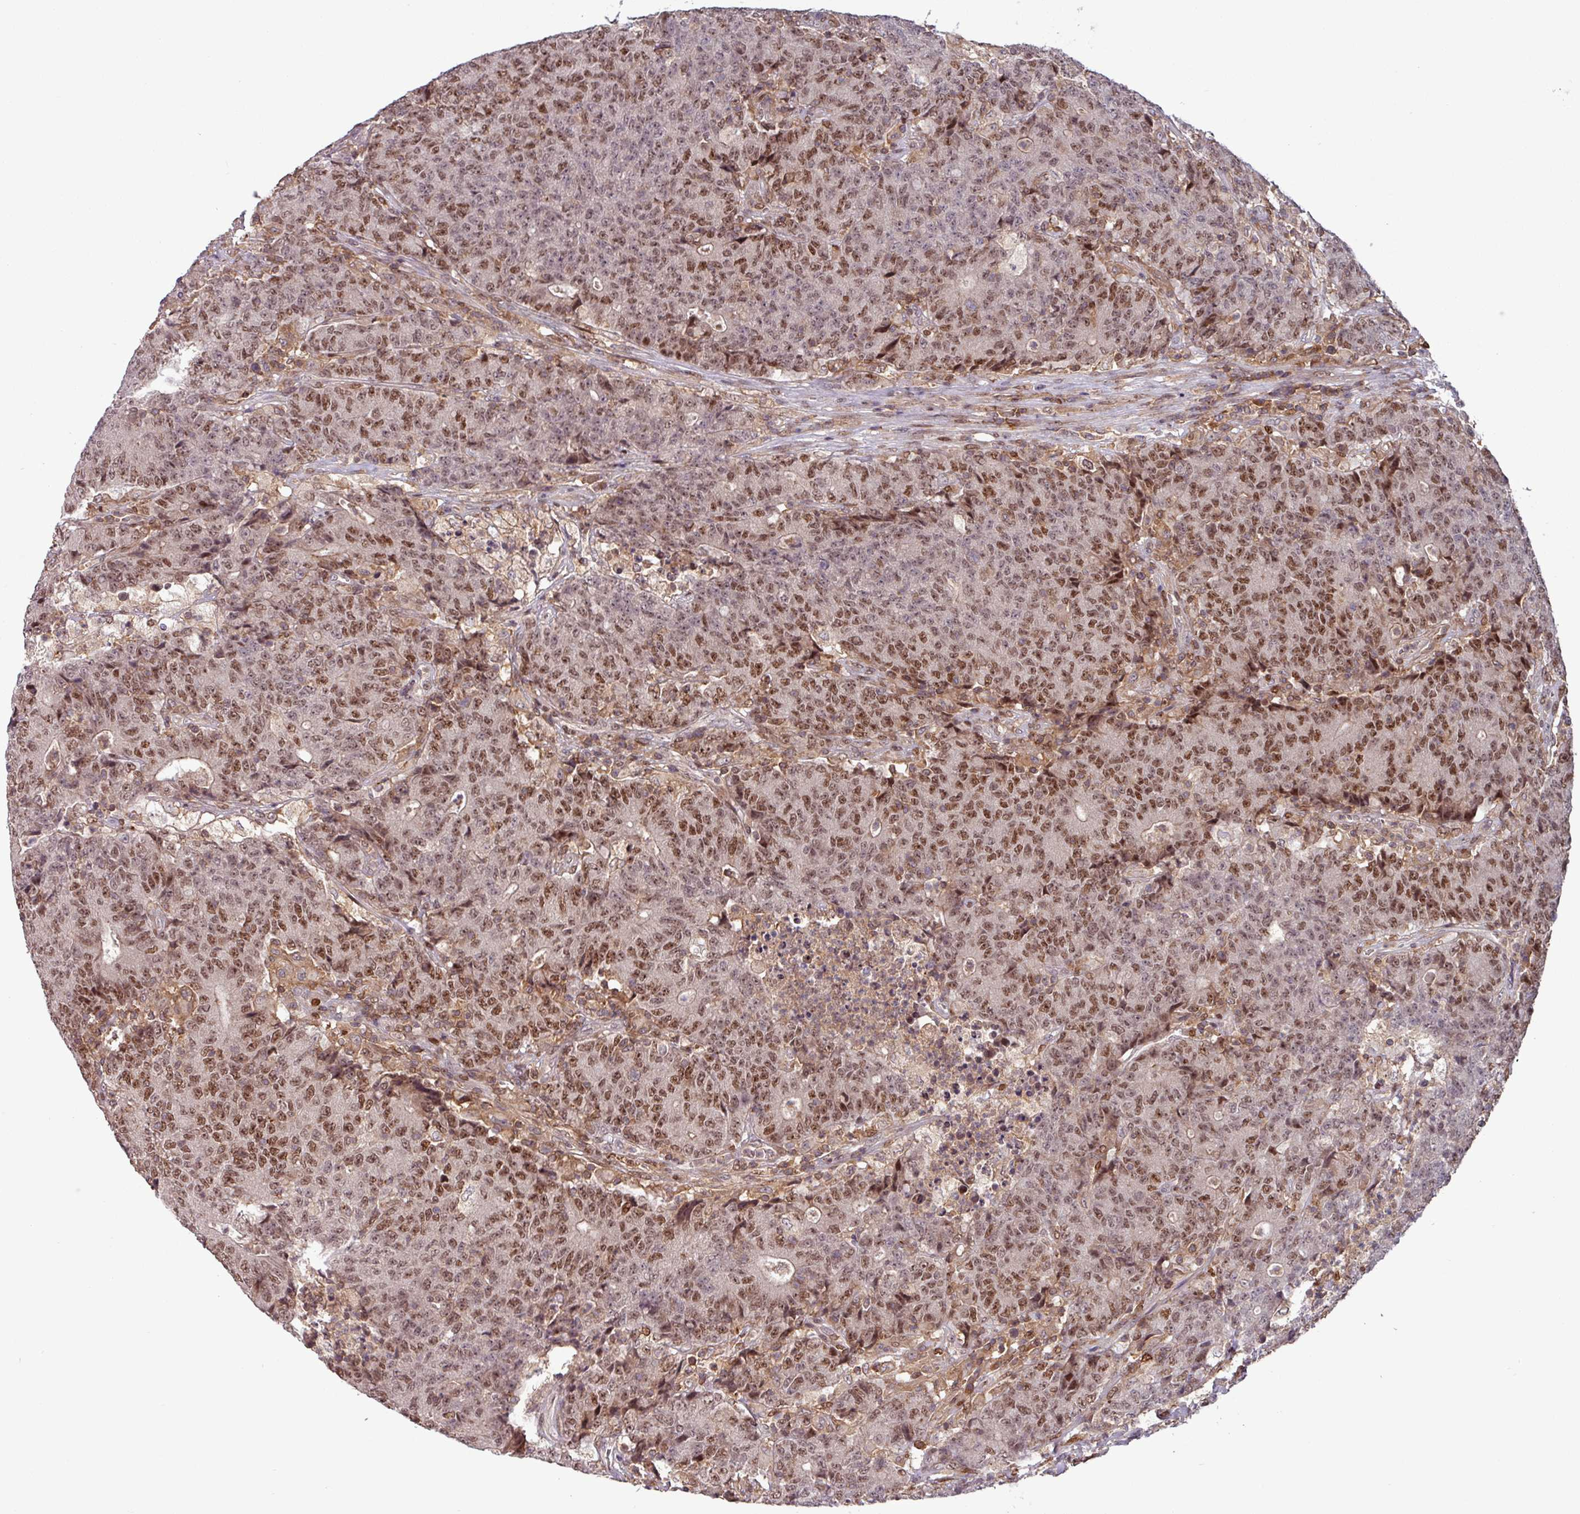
{"staining": {"intensity": "moderate", "quantity": ">75%", "location": "nuclear"}, "tissue": "colorectal cancer", "cell_type": "Tumor cells", "image_type": "cancer", "snomed": [{"axis": "morphology", "description": "Adenocarcinoma, NOS"}, {"axis": "topography", "description": "Colon"}], "caption": "Adenocarcinoma (colorectal) tissue displays moderate nuclear positivity in approximately >75% of tumor cells Nuclei are stained in blue.", "gene": "PRRX1", "patient": {"sex": "female", "age": 75}}